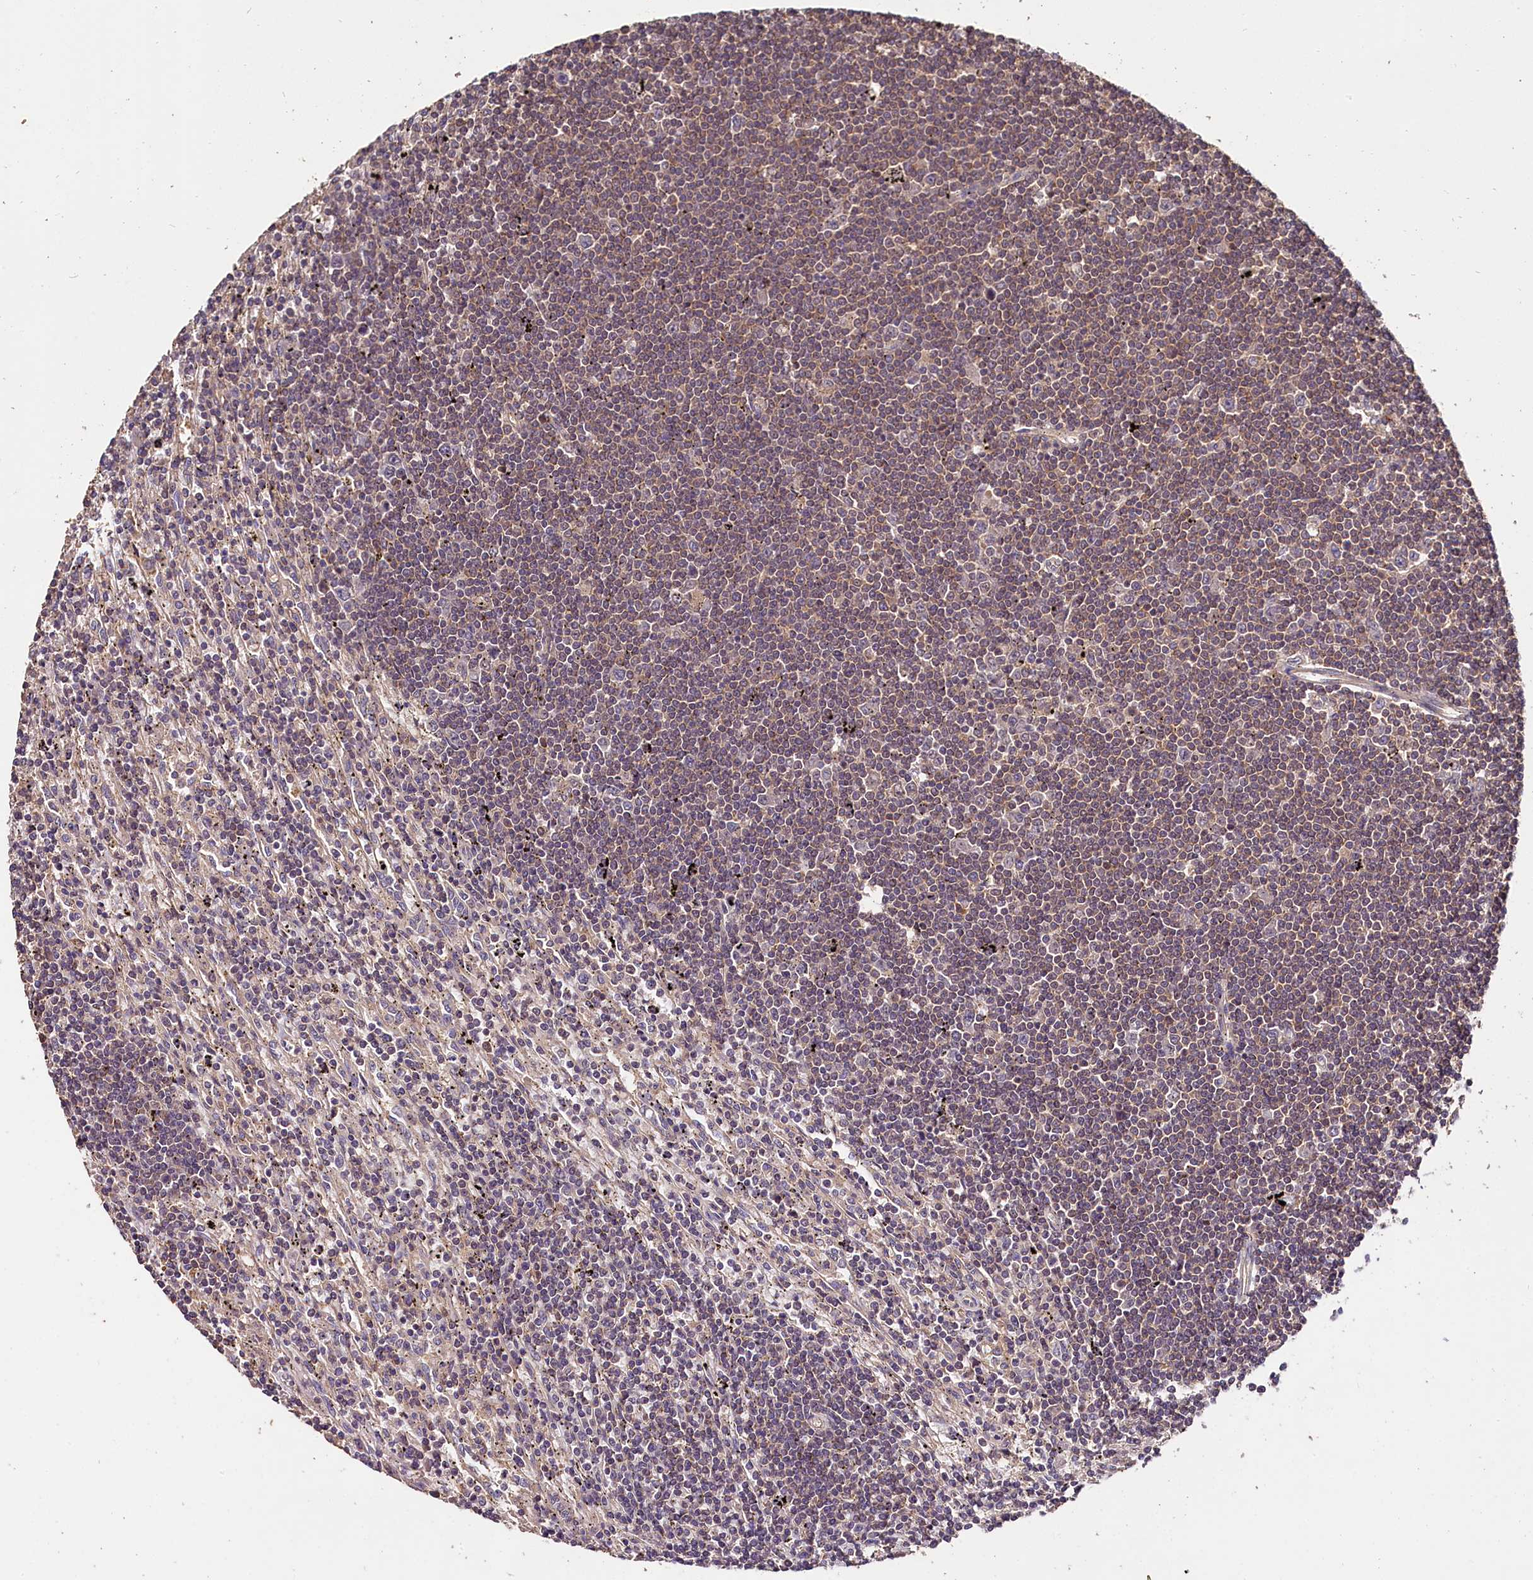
{"staining": {"intensity": "weak", "quantity": "25%-75%", "location": "cytoplasmic/membranous"}, "tissue": "lymphoma", "cell_type": "Tumor cells", "image_type": "cancer", "snomed": [{"axis": "morphology", "description": "Malignant lymphoma, non-Hodgkin's type, Low grade"}, {"axis": "topography", "description": "Spleen"}], "caption": "A photomicrograph showing weak cytoplasmic/membranous staining in approximately 25%-75% of tumor cells in low-grade malignant lymphoma, non-Hodgkin's type, as visualized by brown immunohistochemical staining.", "gene": "OAS3", "patient": {"sex": "male", "age": 76}}